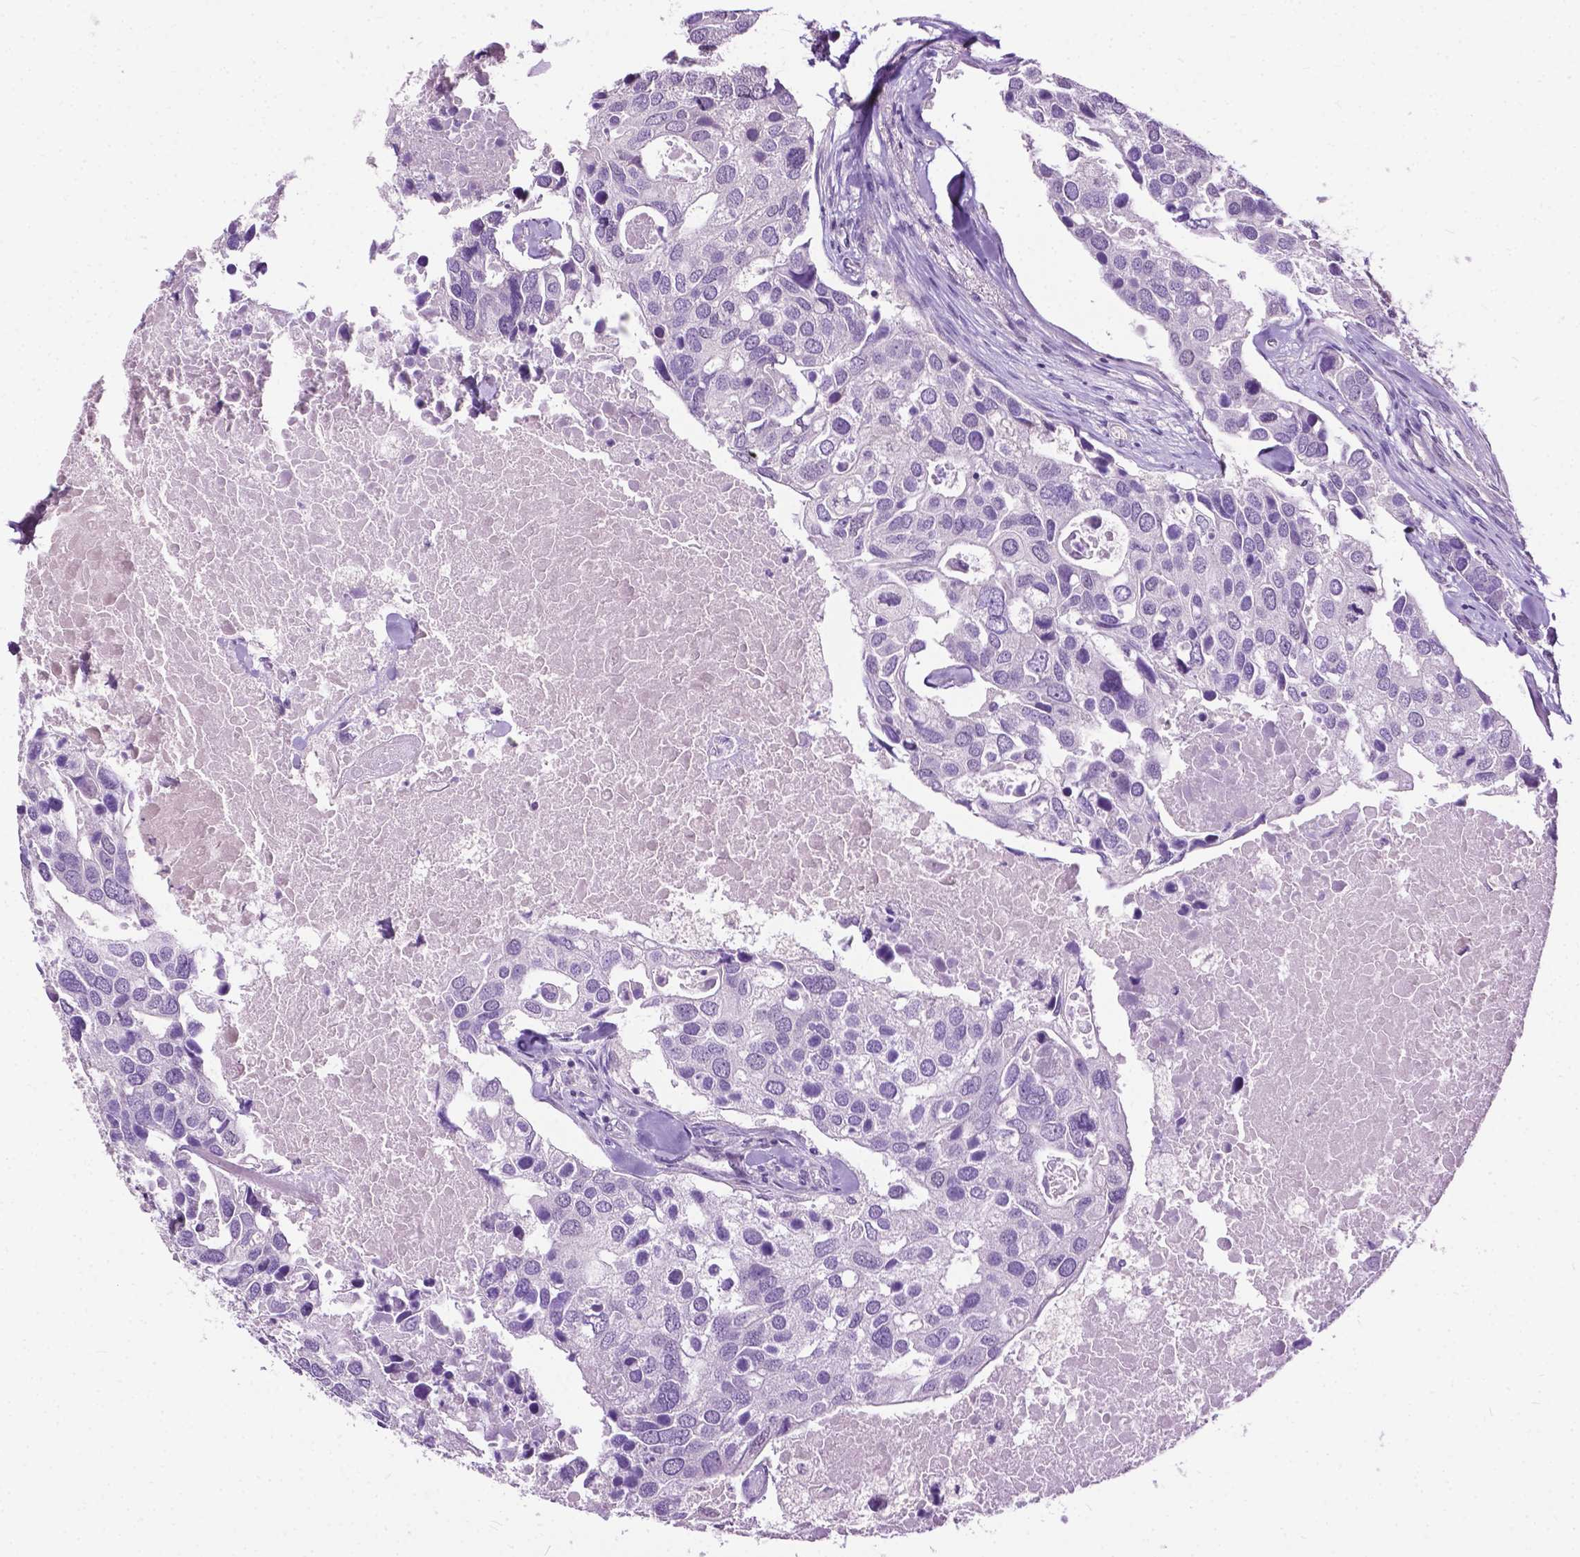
{"staining": {"intensity": "negative", "quantity": "none", "location": "none"}, "tissue": "breast cancer", "cell_type": "Tumor cells", "image_type": "cancer", "snomed": [{"axis": "morphology", "description": "Duct carcinoma"}, {"axis": "topography", "description": "Breast"}], "caption": "The histopathology image reveals no significant expression in tumor cells of breast cancer. (DAB (3,3'-diaminobenzidine) immunohistochemistry with hematoxylin counter stain).", "gene": "GPR37L1", "patient": {"sex": "female", "age": 83}}